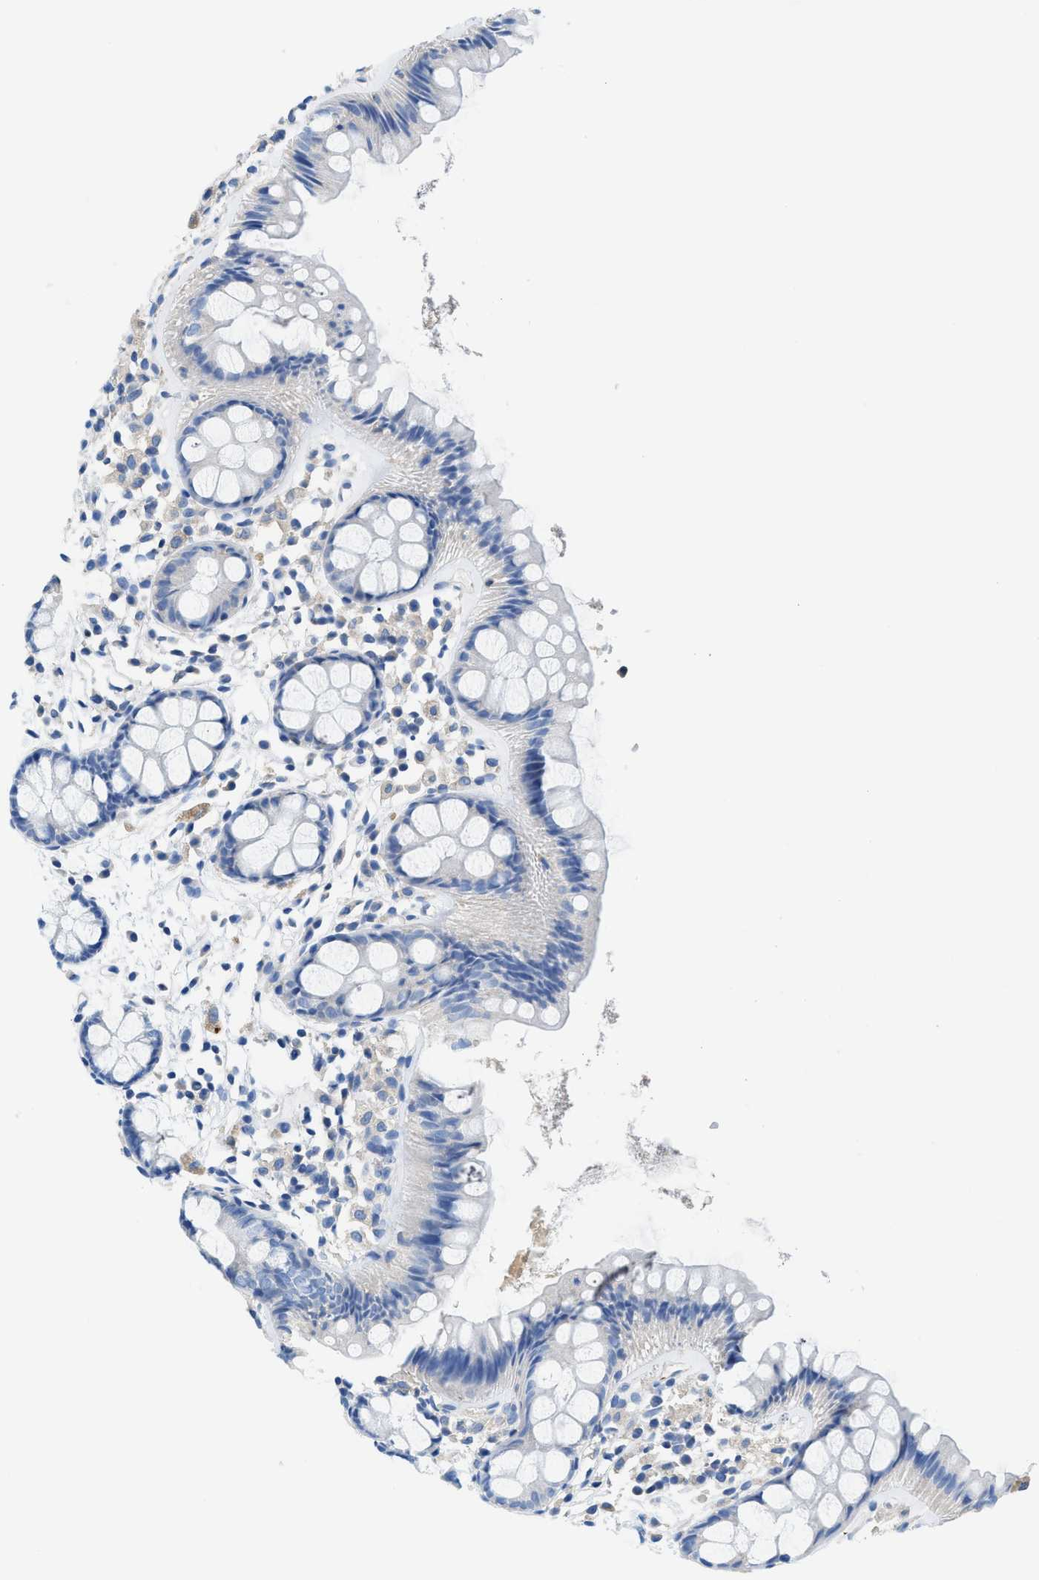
{"staining": {"intensity": "negative", "quantity": "none", "location": "none"}, "tissue": "rectum", "cell_type": "Glandular cells", "image_type": "normal", "snomed": [{"axis": "morphology", "description": "Normal tissue, NOS"}, {"axis": "topography", "description": "Rectum"}], "caption": "Protein analysis of normal rectum displays no significant expression in glandular cells. (Stains: DAB IHC with hematoxylin counter stain, Microscopy: brightfield microscopy at high magnification).", "gene": "NEB", "patient": {"sex": "female", "age": 66}}